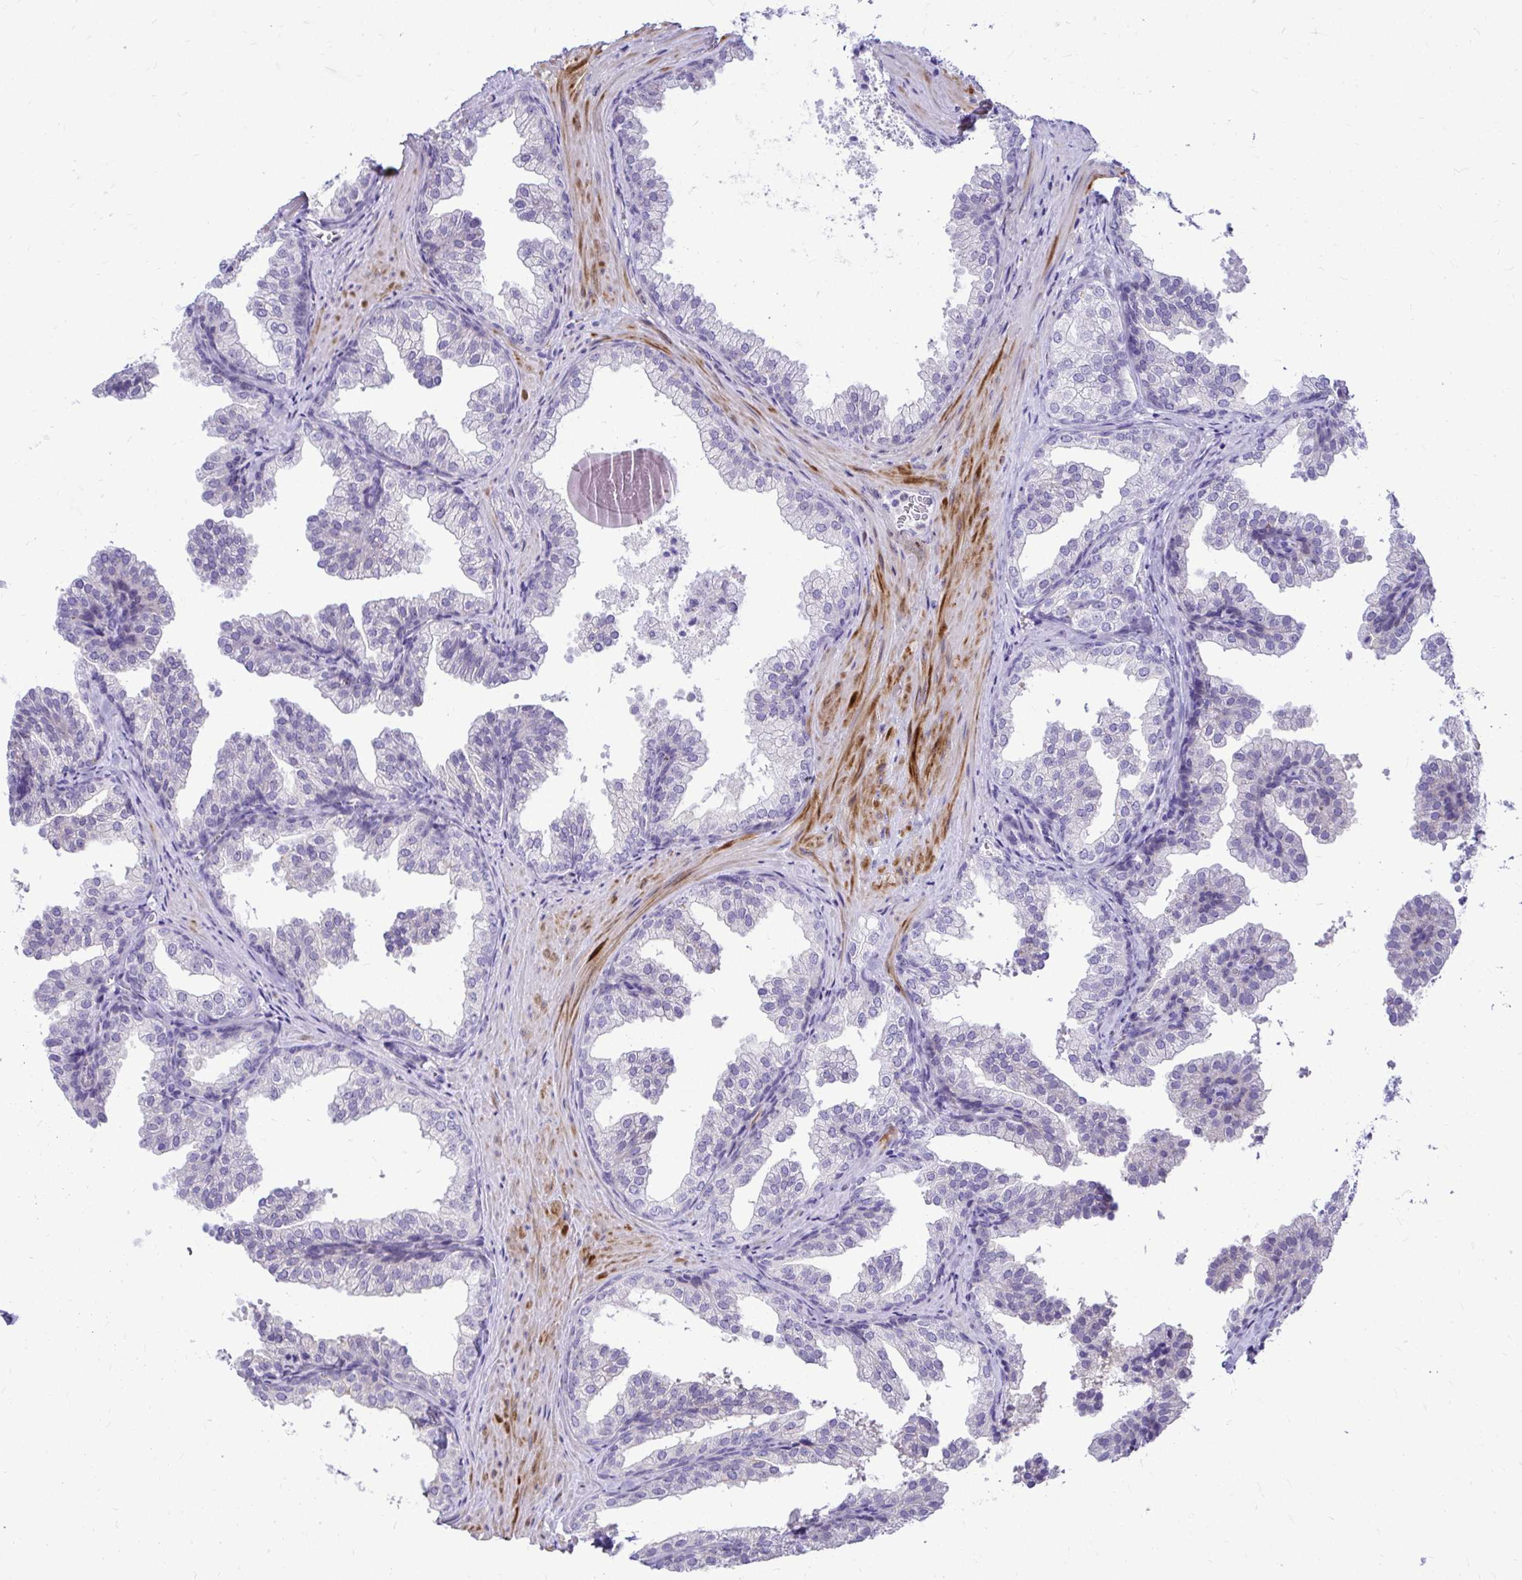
{"staining": {"intensity": "negative", "quantity": "none", "location": "none"}, "tissue": "prostate", "cell_type": "Glandular cells", "image_type": "normal", "snomed": [{"axis": "morphology", "description": "Normal tissue, NOS"}, {"axis": "topography", "description": "Prostate"}], "caption": "Prostate was stained to show a protein in brown. There is no significant positivity in glandular cells. The staining is performed using DAB (3,3'-diaminobenzidine) brown chromogen with nuclei counter-stained in using hematoxylin.", "gene": "ZSWIM9", "patient": {"sex": "male", "age": 37}}